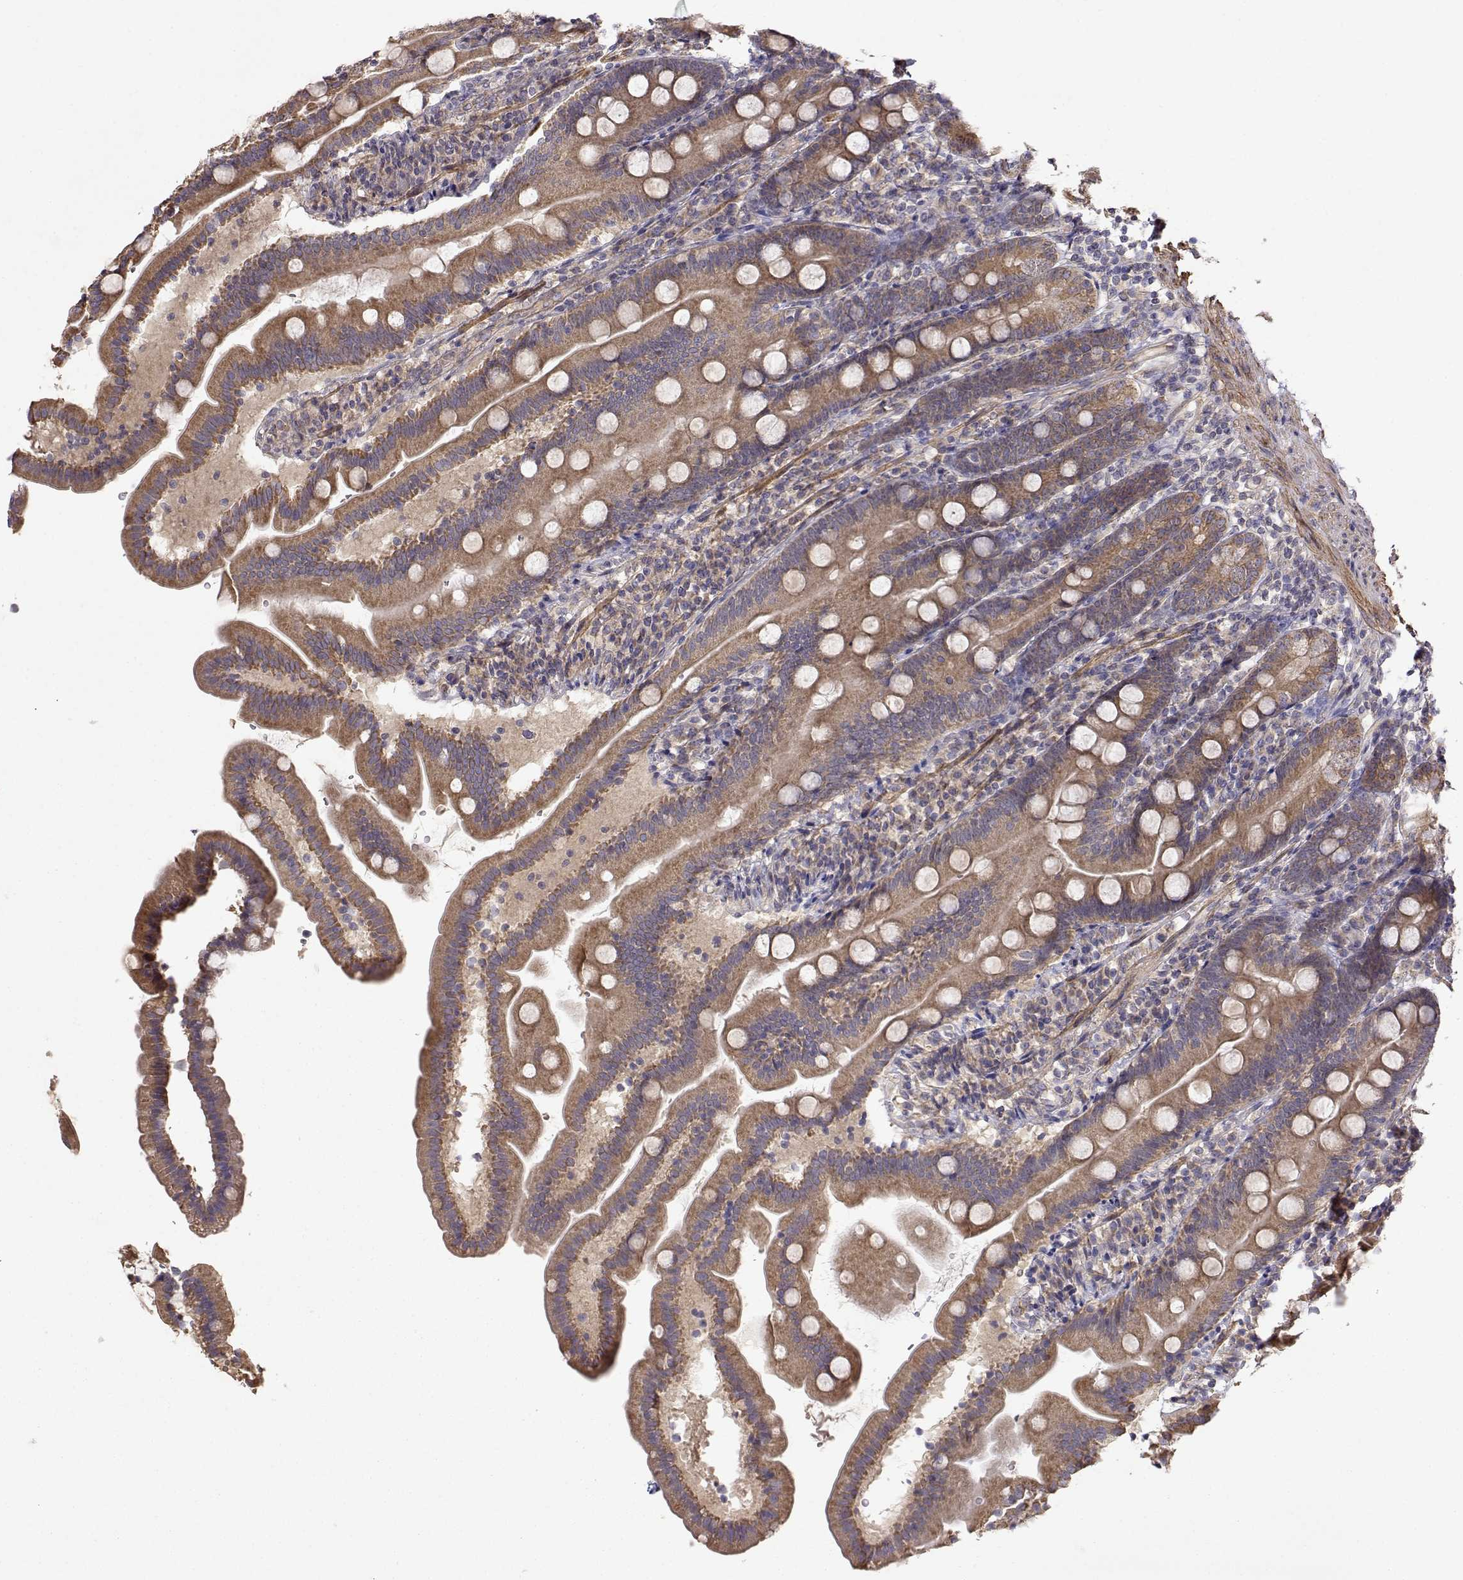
{"staining": {"intensity": "moderate", "quantity": ">75%", "location": "cytoplasmic/membranous"}, "tissue": "duodenum", "cell_type": "Glandular cells", "image_type": "normal", "snomed": [{"axis": "morphology", "description": "Normal tissue, NOS"}, {"axis": "topography", "description": "Duodenum"}], "caption": "Approximately >75% of glandular cells in normal duodenum display moderate cytoplasmic/membranous protein expression as visualized by brown immunohistochemical staining.", "gene": "PAIP1", "patient": {"sex": "female", "age": 67}}